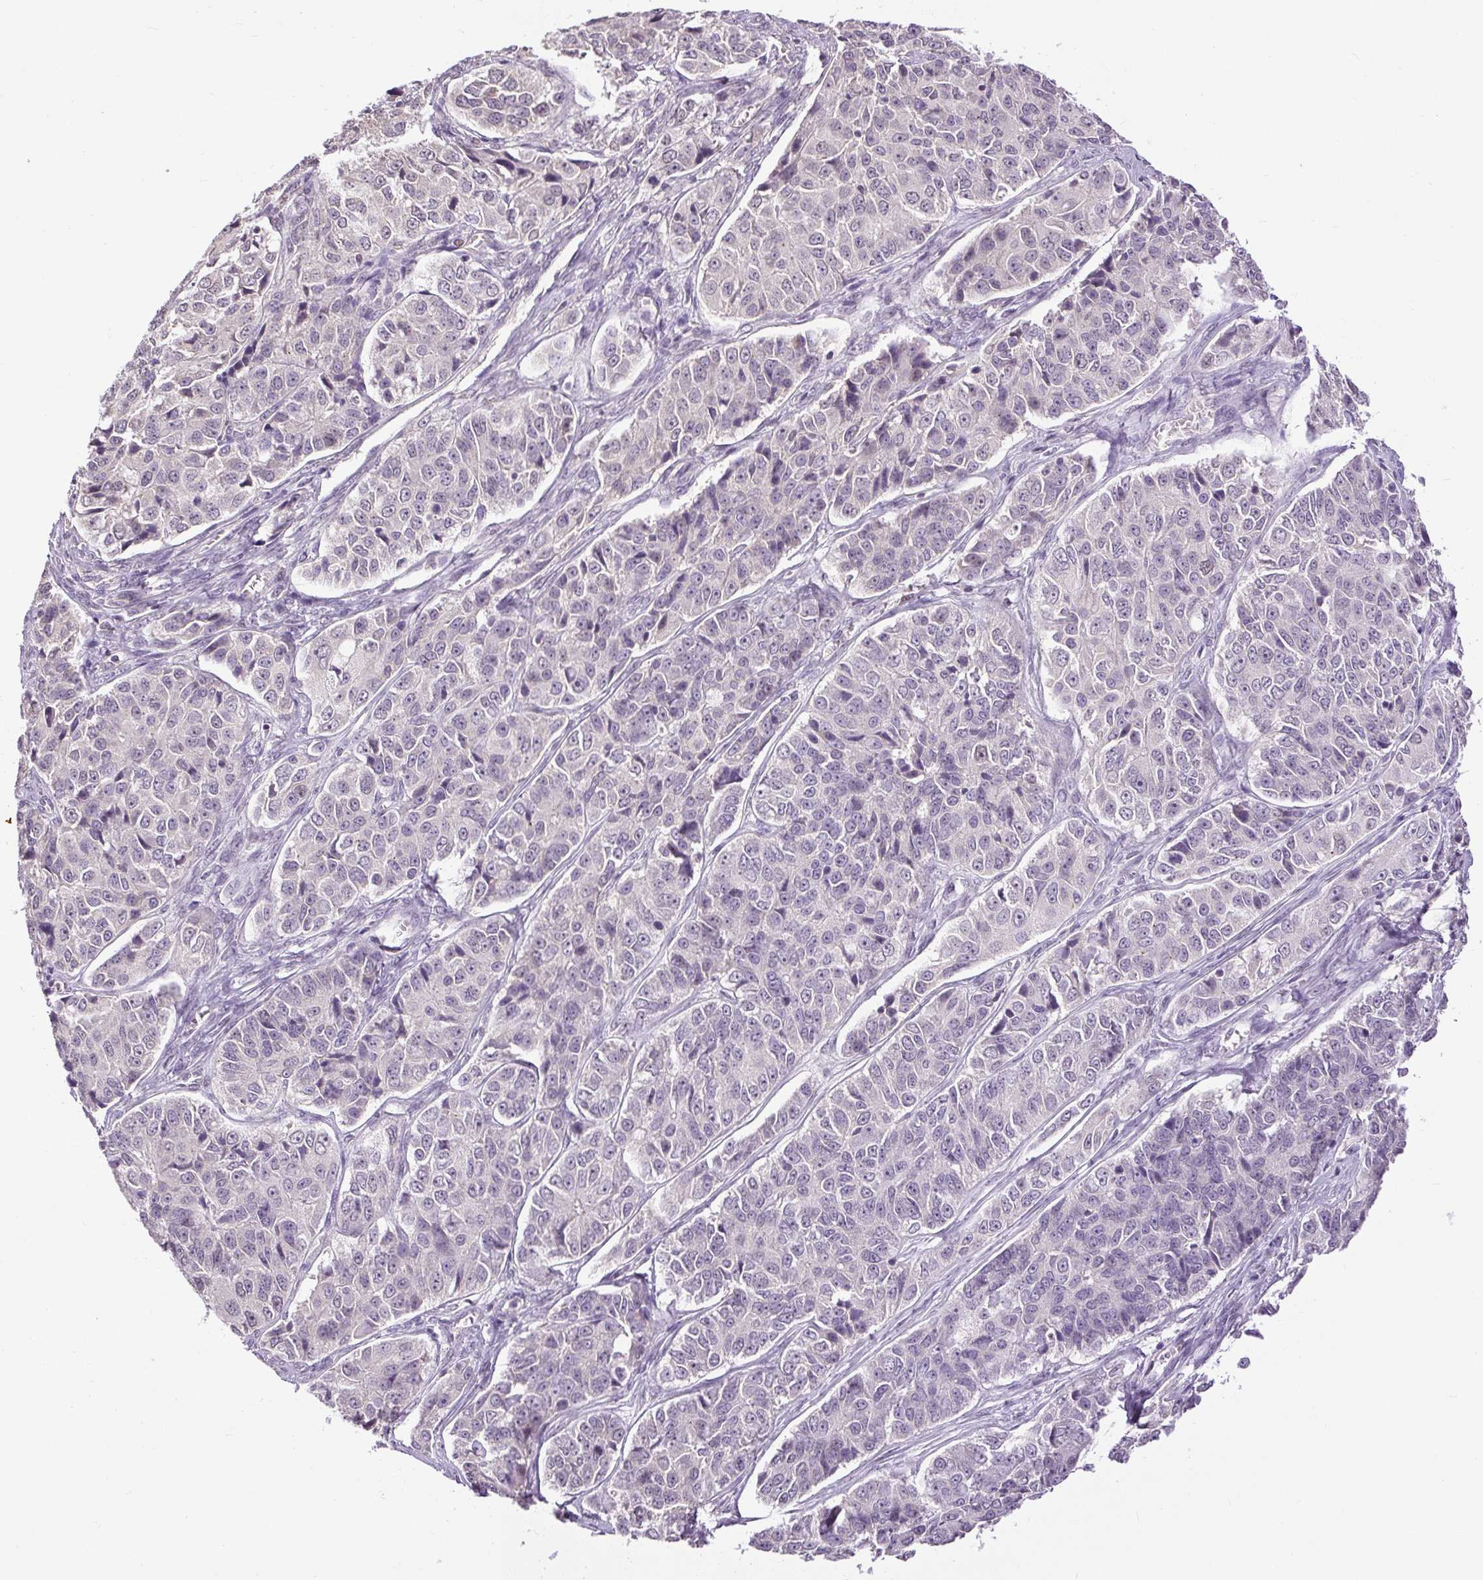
{"staining": {"intensity": "negative", "quantity": "none", "location": "none"}, "tissue": "ovarian cancer", "cell_type": "Tumor cells", "image_type": "cancer", "snomed": [{"axis": "morphology", "description": "Carcinoma, endometroid"}, {"axis": "topography", "description": "Ovary"}], "caption": "Immunohistochemistry (IHC) histopathology image of human ovarian cancer (endometroid carcinoma) stained for a protein (brown), which displays no staining in tumor cells.", "gene": "RACGAP1", "patient": {"sex": "female", "age": 51}}